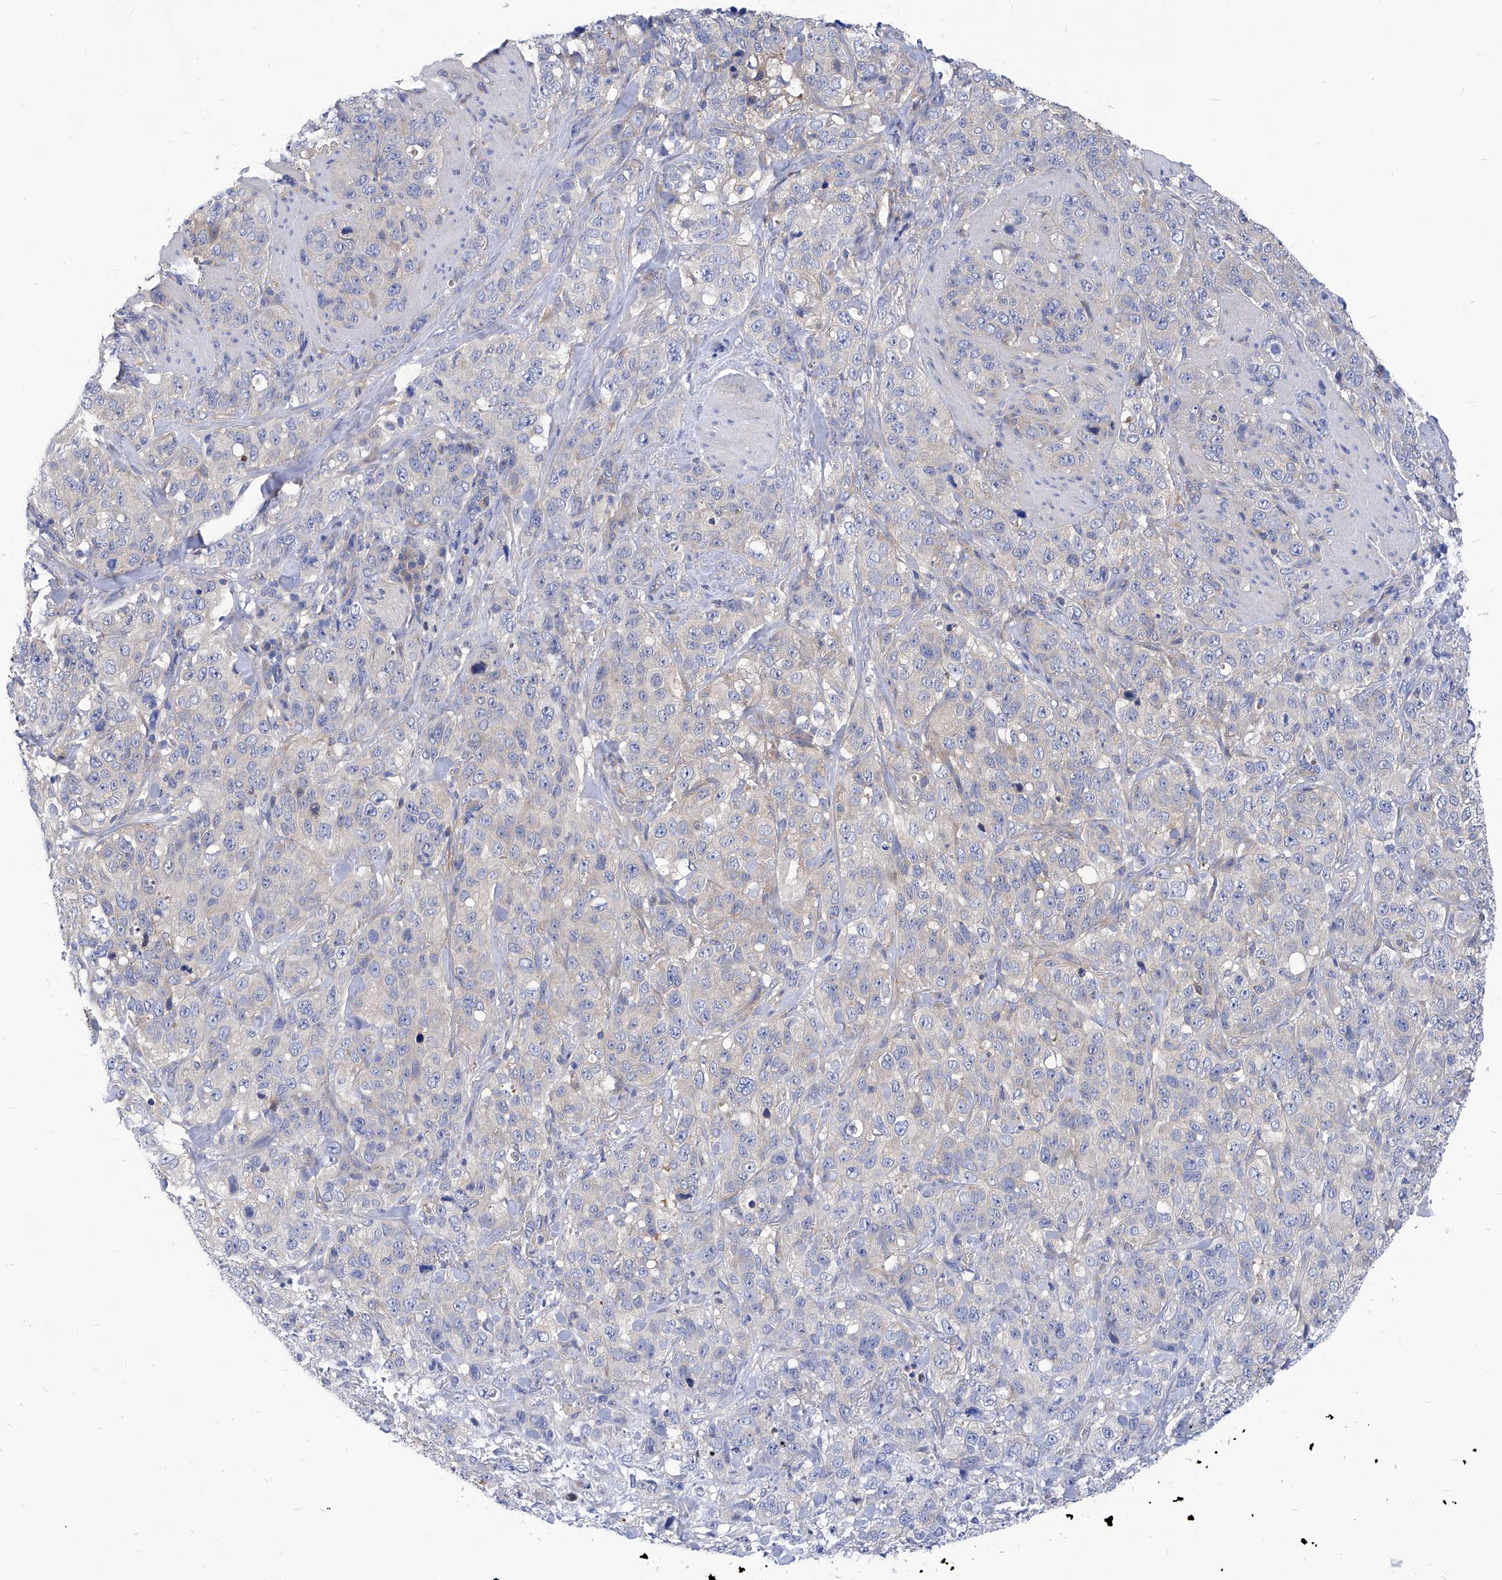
{"staining": {"intensity": "negative", "quantity": "none", "location": "none"}, "tissue": "stomach cancer", "cell_type": "Tumor cells", "image_type": "cancer", "snomed": [{"axis": "morphology", "description": "Adenocarcinoma, NOS"}, {"axis": "topography", "description": "Stomach"}], "caption": "Tumor cells show no significant expression in stomach cancer.", "gene": "XPNPEP1", "patient": {"sex": "male", "age": 48}}